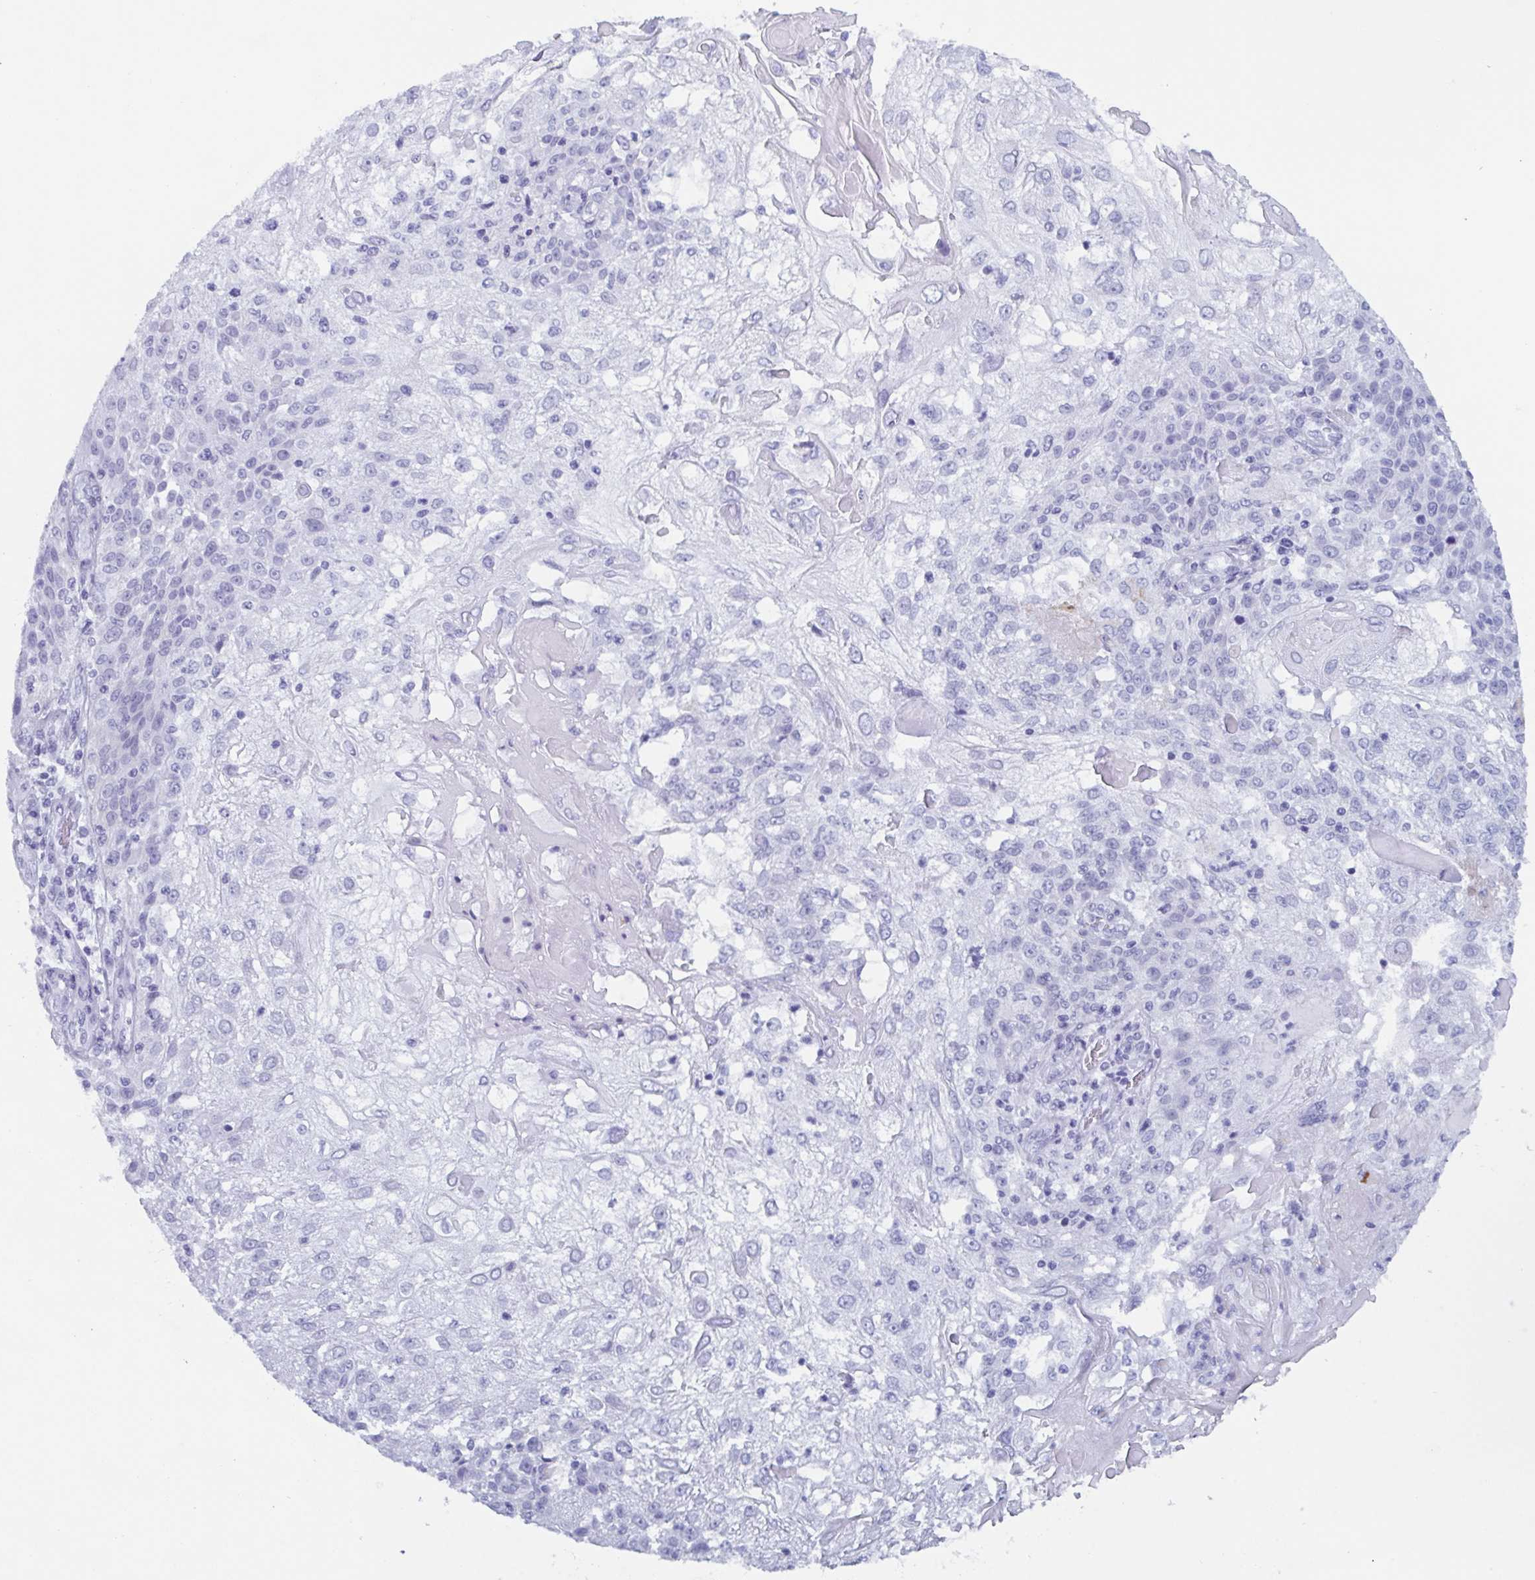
{"staining": {"intensity": "negative", "quantity": "none", "location": "none"}, "tissue": "skin cancer", "cell_type": "Tumor cells", "image_type": "cancer", "snomed": [{"axis": "morphology", "description": "Normal tissue, NOS"}, {"axis": "morphology", "description": "Squamous cell carcinoma, NOS"}, {"axis": "topography", "description": "Skin"}], "caption": "Immunohistochemistry micrograph of human skin cancer (squamous cell carcinoma) stained for a protein (brown), which displays no expression in tumor cells. (DAB immunohistochemistry, high magnification).", "gene": "ZFP64", "patient": {"sex": "female", "age": 83}}